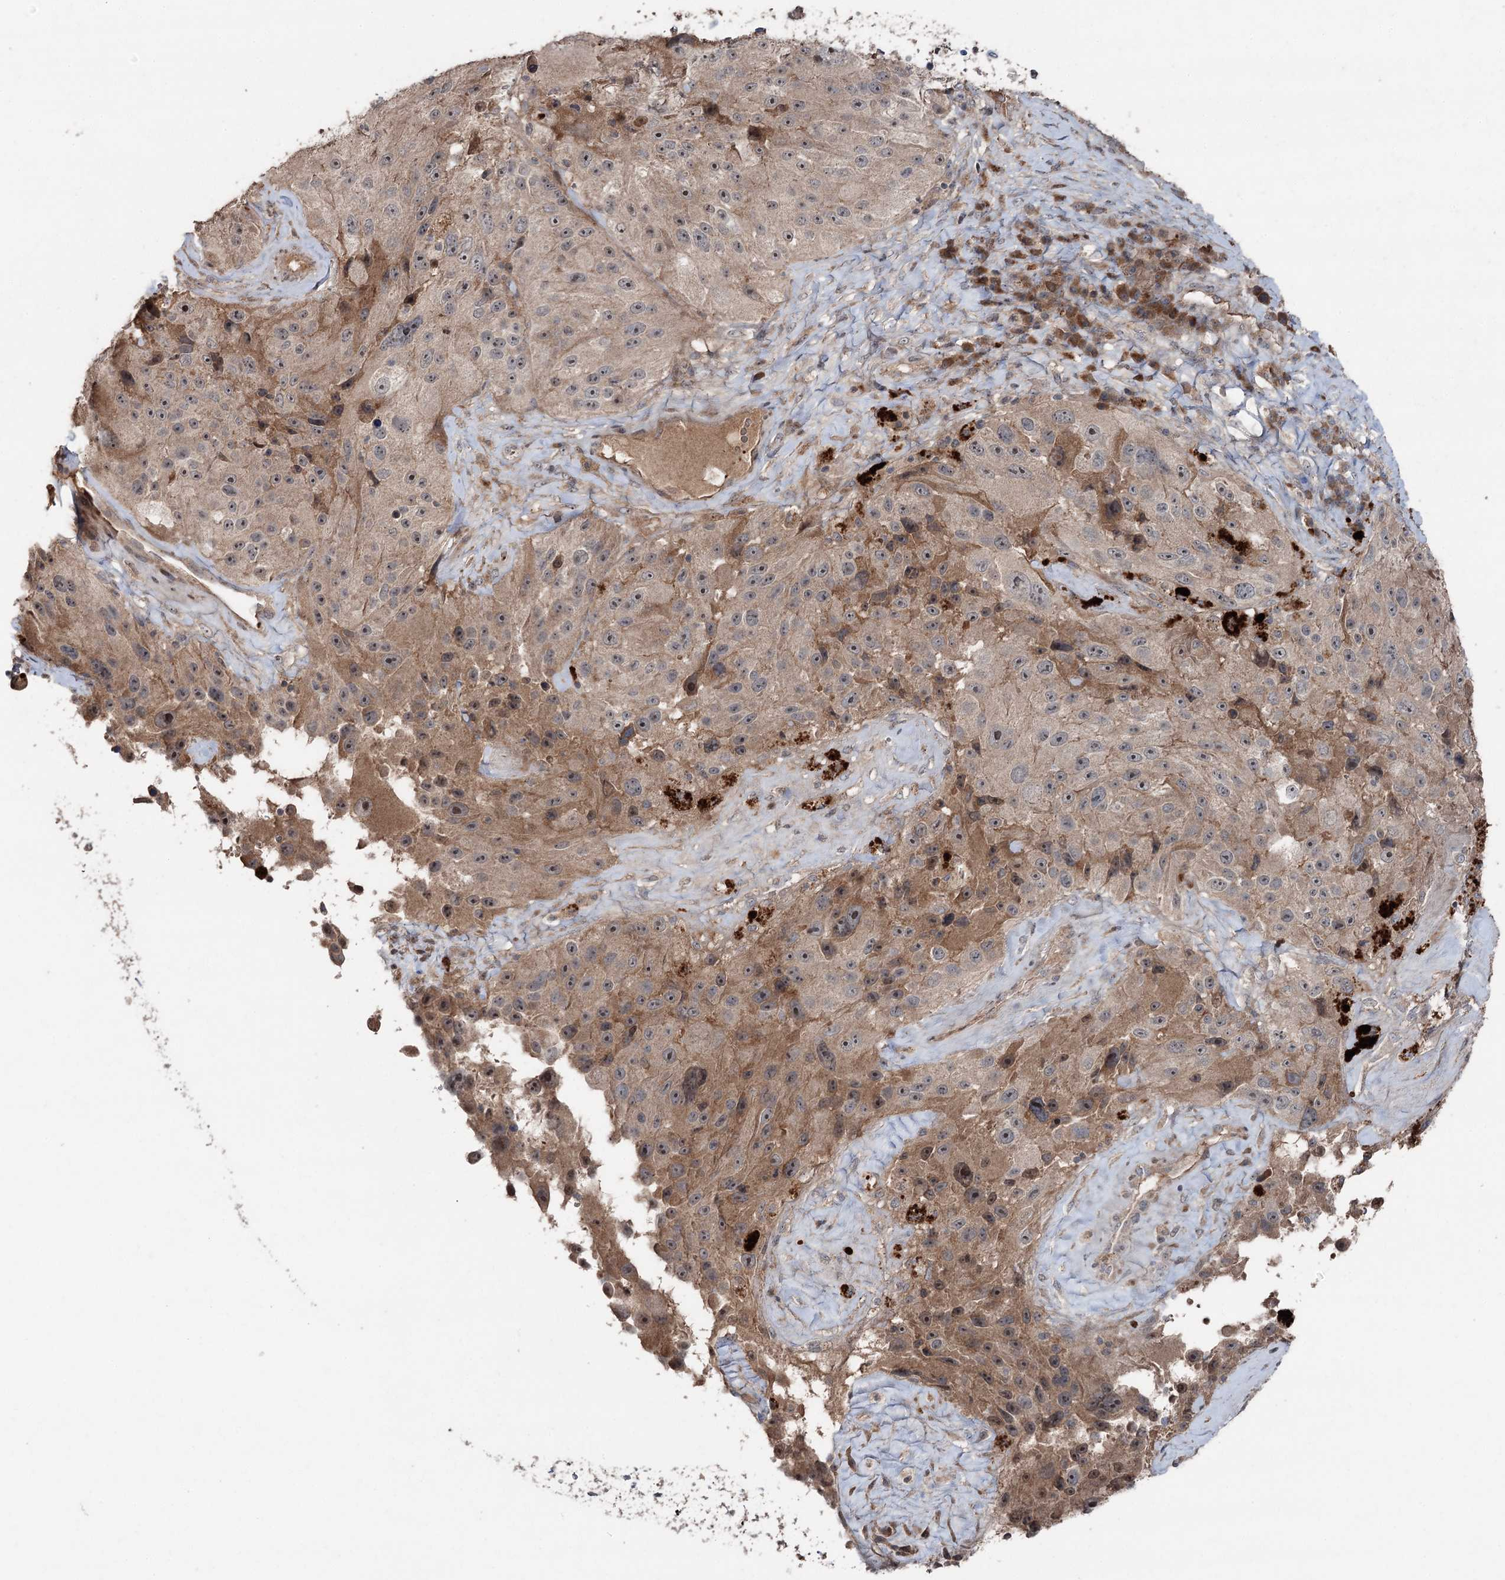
{"staining": {"intensity": "moderate", "quantity": ">75%", "location": "cytoplasmic/membranous,nuclear"}, "tissue": "melanoma", "cell_type": "Tumor cells", "image_type": "cancer", "snomed": [{"axis": "morphology", "description": "Malignant melanoma, Metastatic site"}, {"axis": "topography", "description": "Lymph node"}], "caption": "This is a micrograph of immunohistochemistry (IHC) staining of melanoma, which shows moderate positivity in the cytoplasmic/membranous and nuclear of tumor cells.", "gene": "MAPK8IP2", "patient": {"sex": "male", "age": 62}}